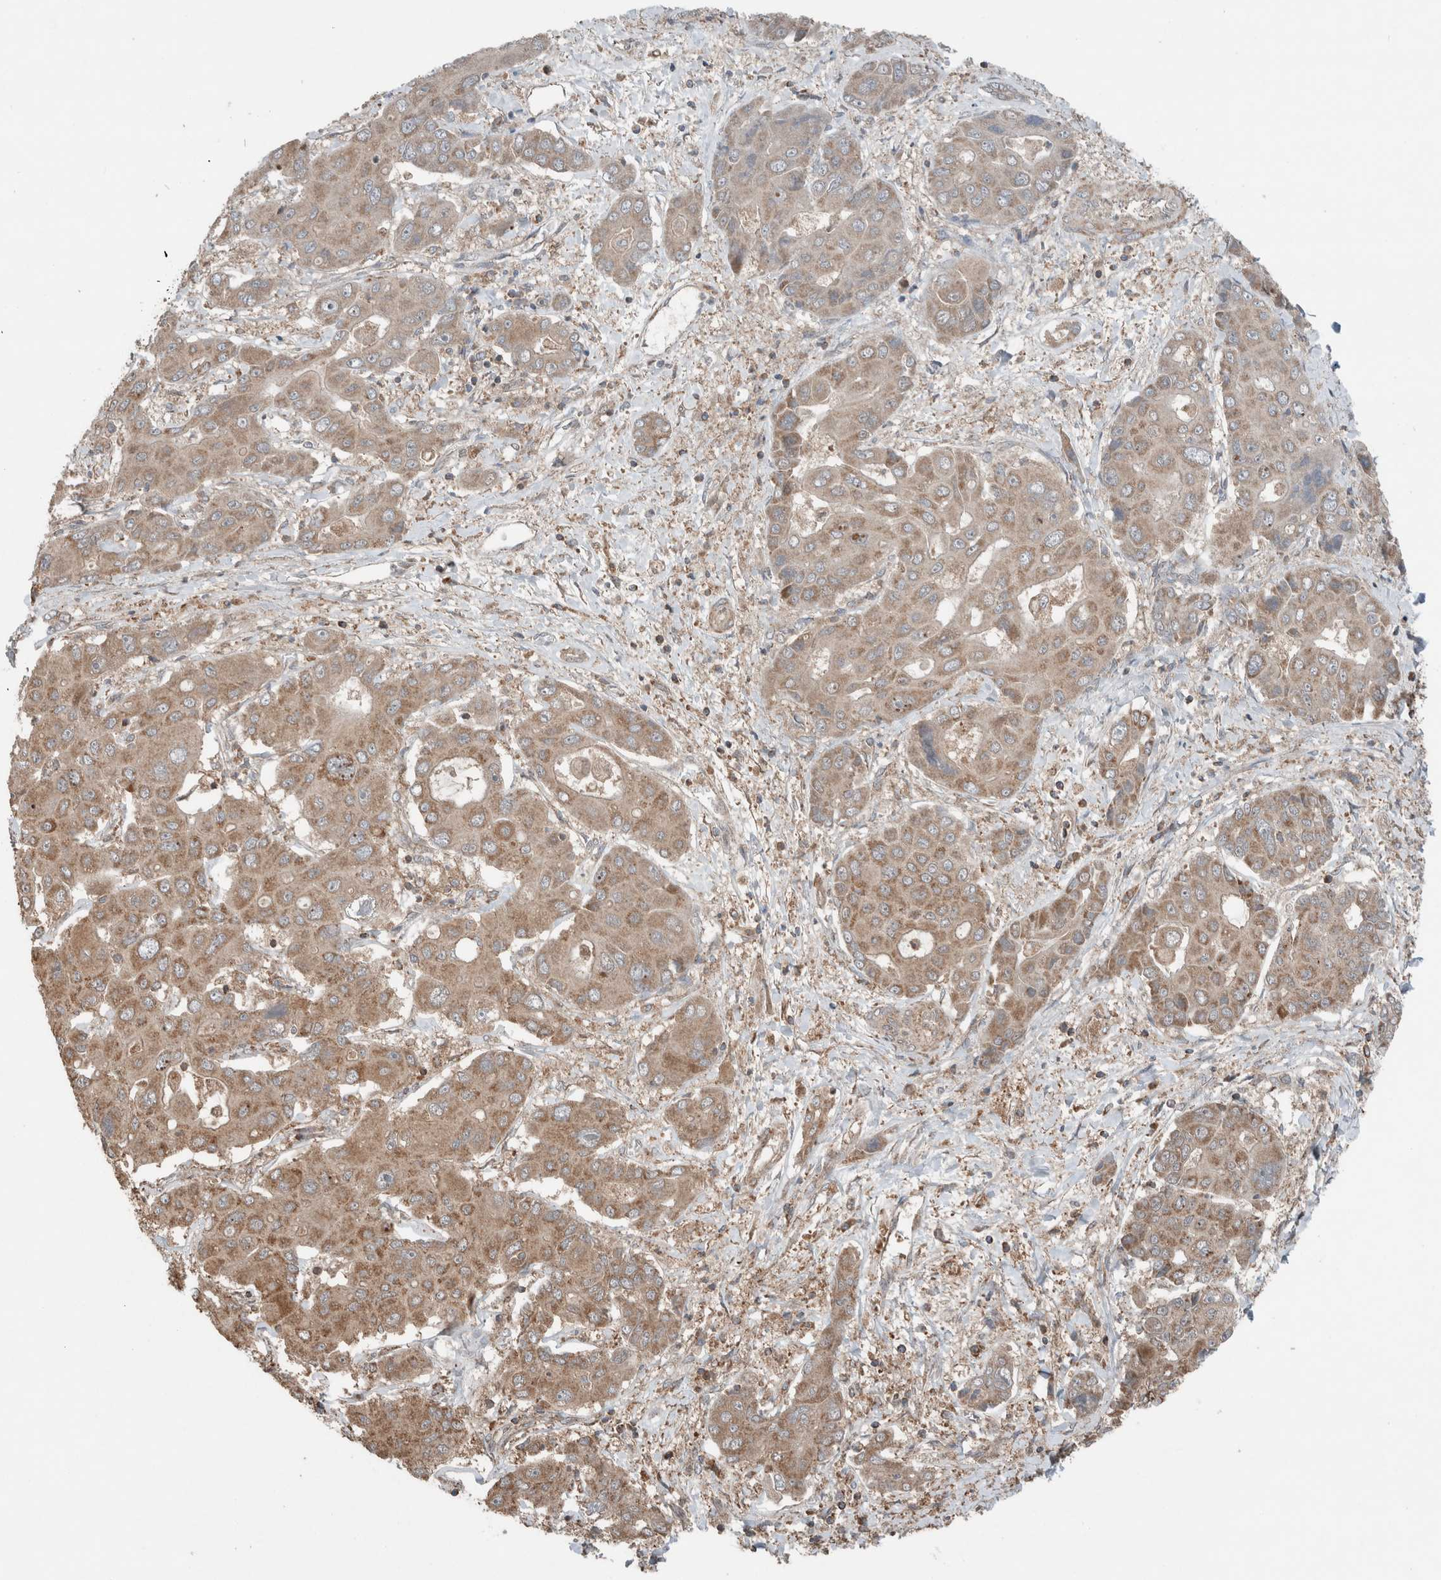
{"staining": {"intensity": "moderate", "quantity": ">75%", "location": "cytoplasmic/membranous"}, "tissue": "liver cancer", "cell_type": "Tumor cells", "image_type": "cancer", "snomed": [{"axis": "morphology", "description": "Cholangiocarcinoma"}, {"axis": "topography", "description": "Liver"}], "caption": "IHC image of neoplastic tissue: liver cholangiocarcinoma stained using immunohistochemistry reveals medium levels of moderate protein expression localized specifically in the cytoplasmic/membranous of tumor cells, appearing as a cytoplasmic/membranous brown color.", "gene": "KLK14", "patient": {"sex": "male", "age": 67}}